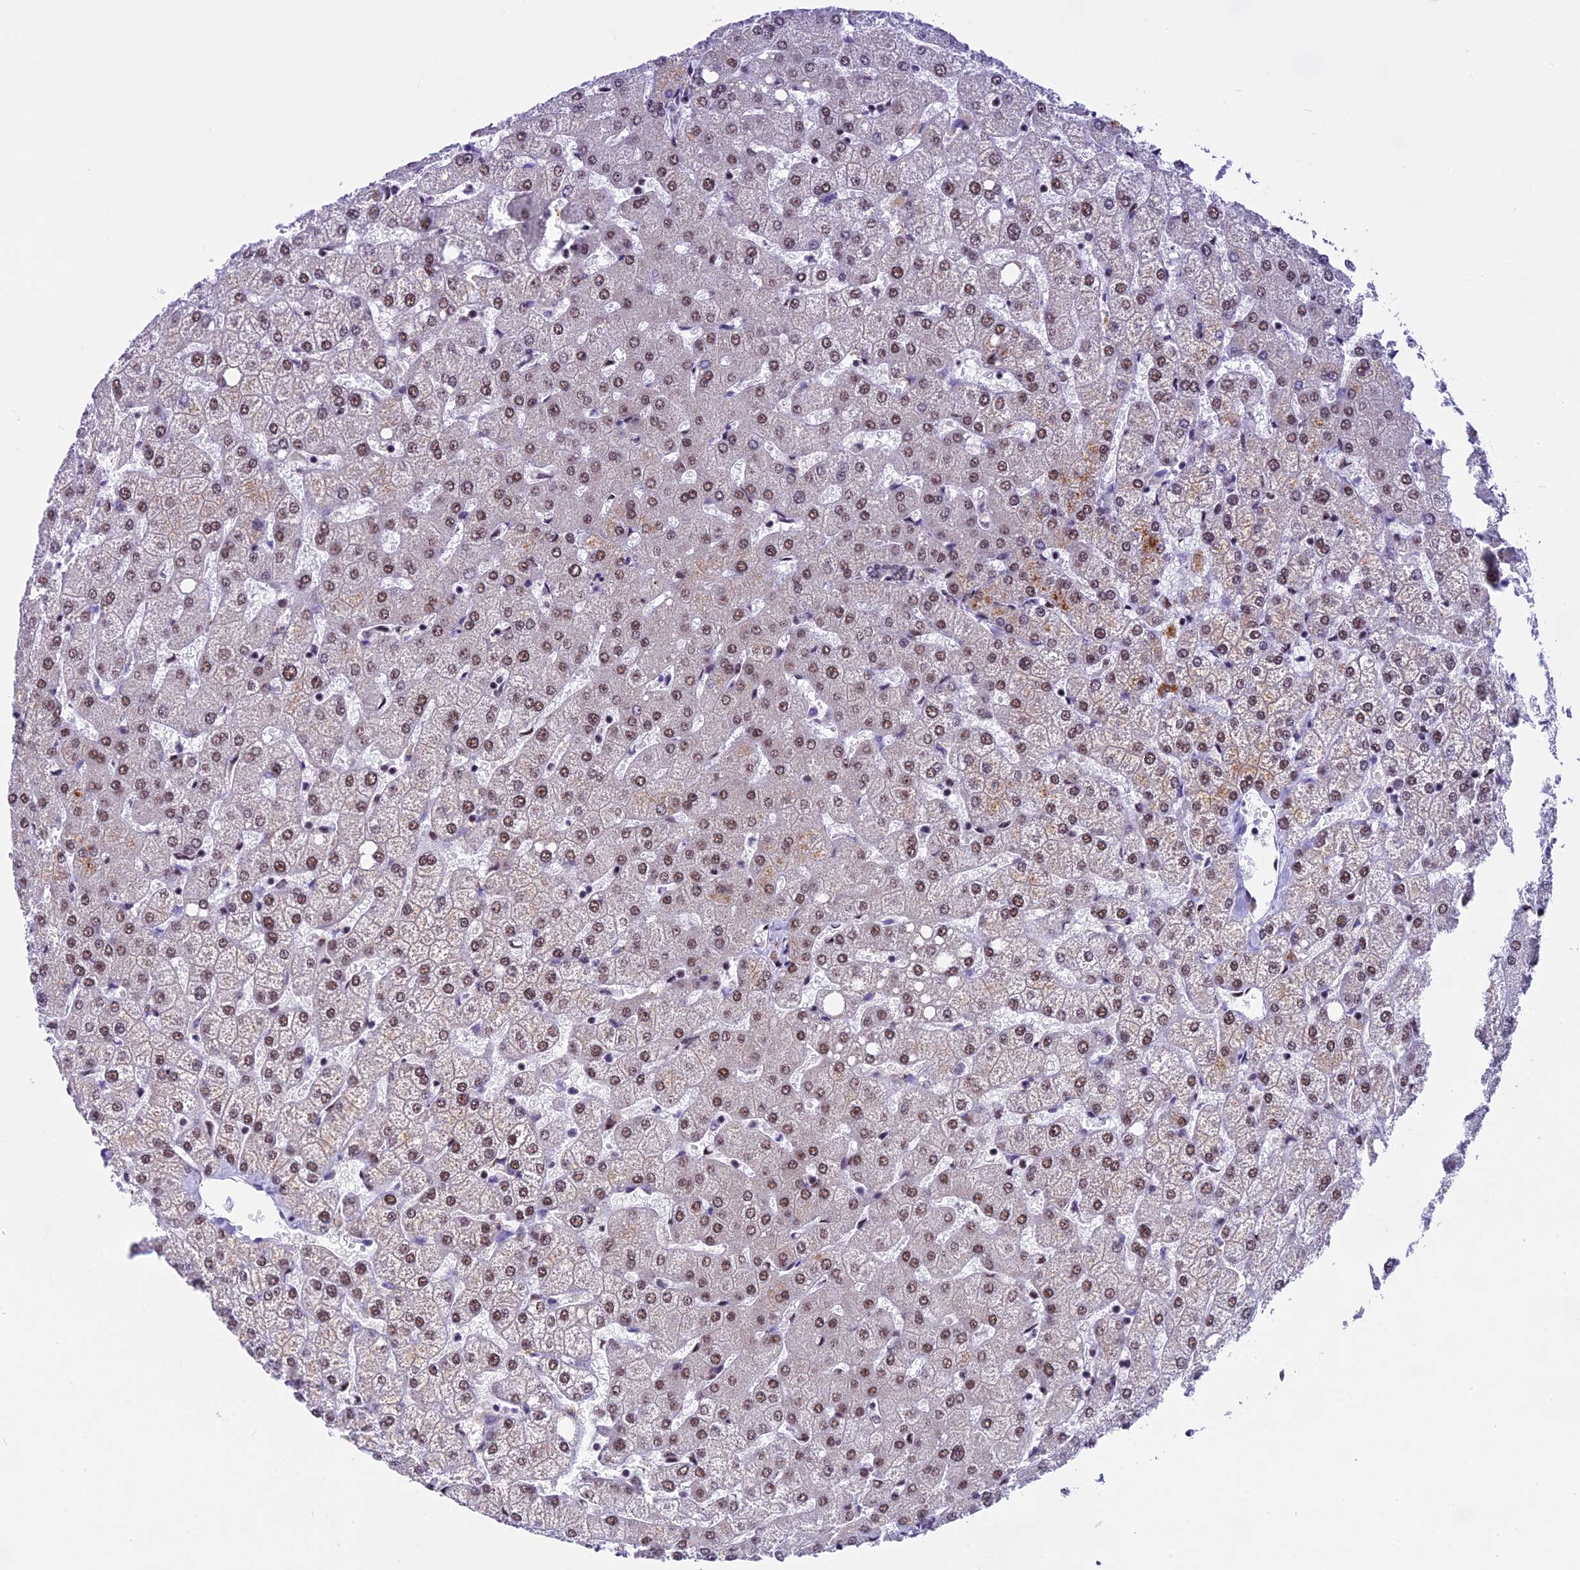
{"staining": {"intensity": "weak", "quantity": ">75%", "location": "nuclear"}, "tissue": "liver", "cell_type": "Cholangiocytes", "image_type": "normal", "snomed": [{"axis": "morphology", "description": "Normal tissue, NOS"}, {"axis": "topography", "description": "Liver"}], "caption": "Approximately >75% of cholangiocytes in benign human liver demonstrate weak nuclear protein expression as visualized by brown immunohistochemical staining.", "gene": "CARS2", "patient": {"sex": "female", "age": 54}}